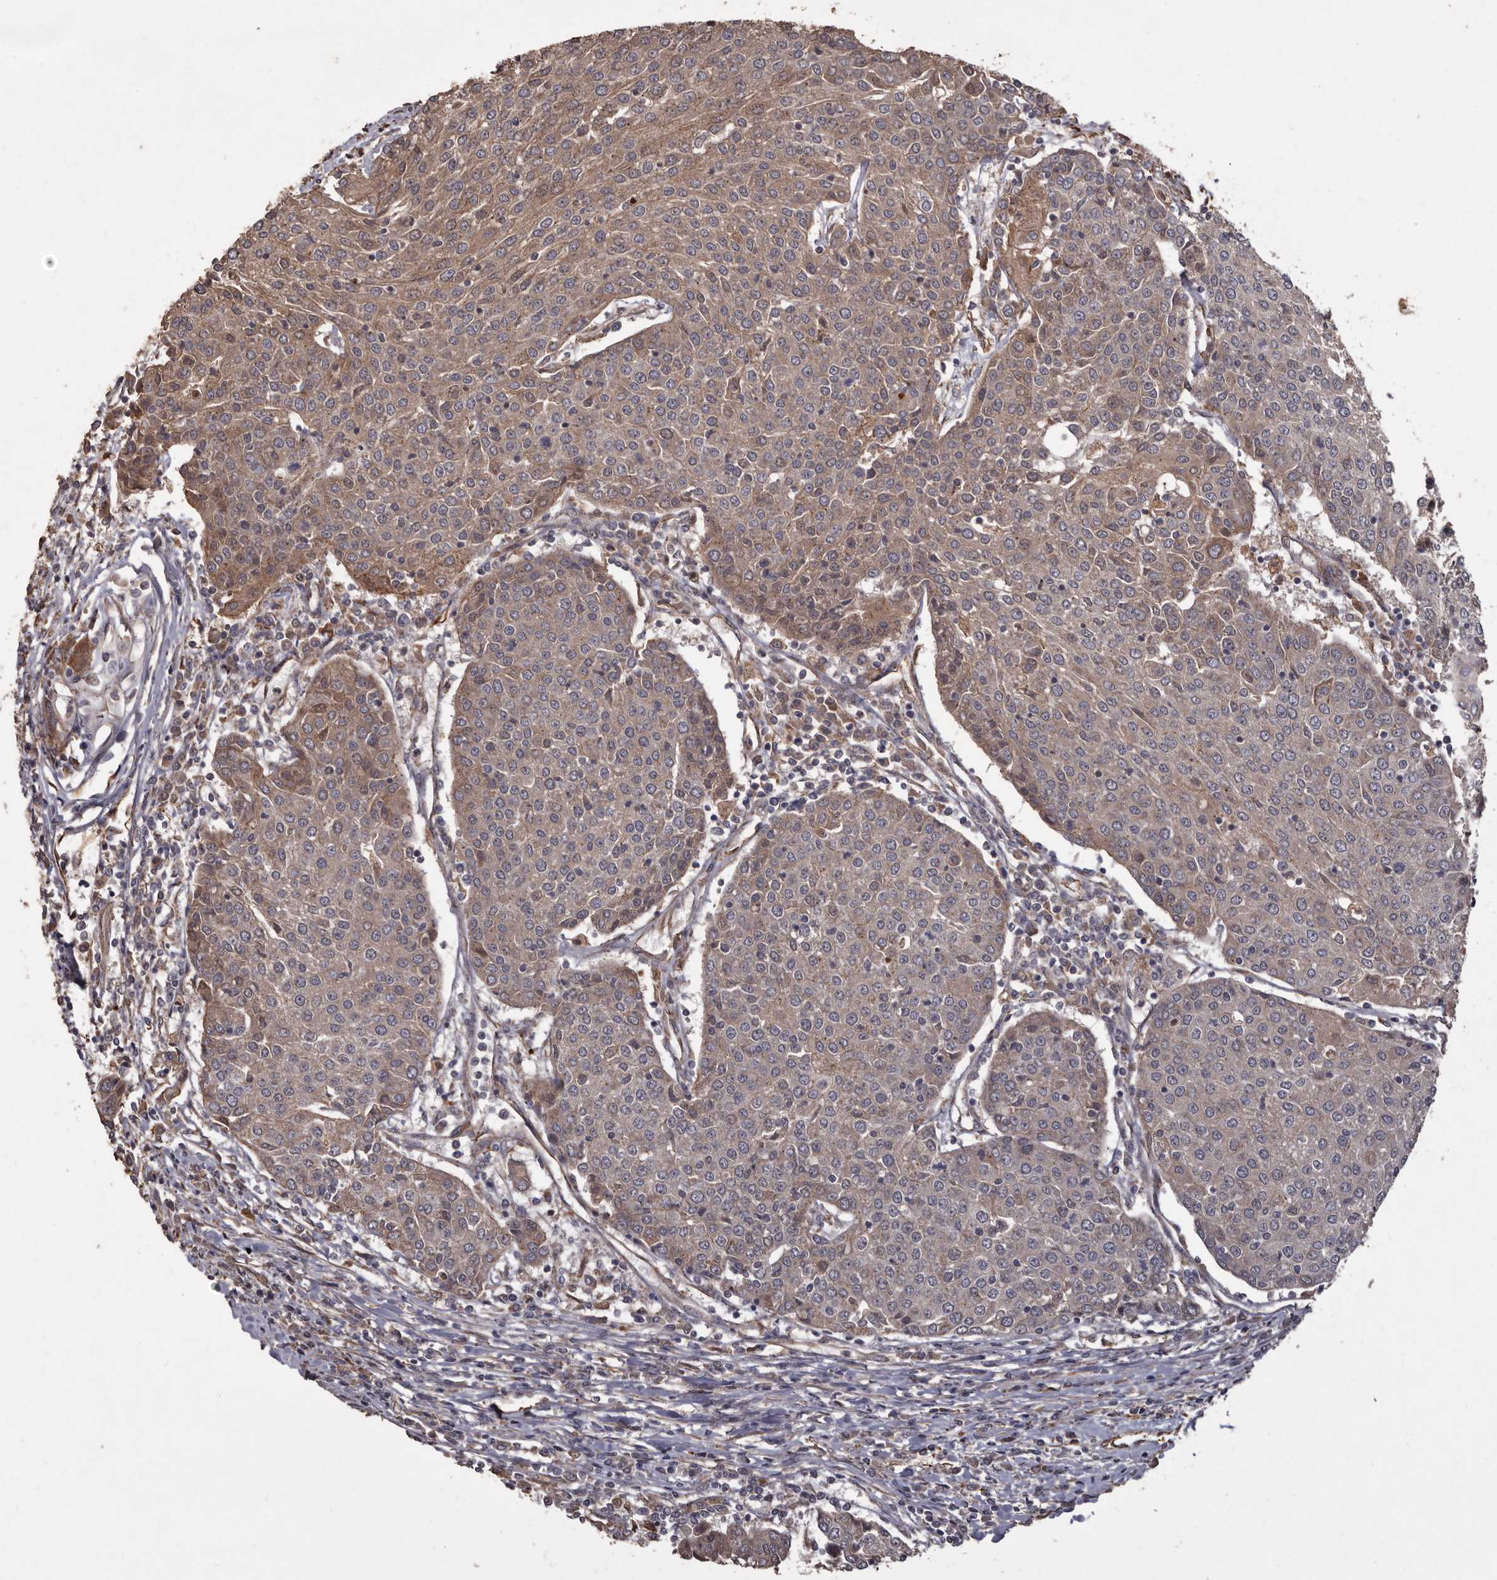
{"staining": {"intensity": "moderate", "quantity": "<25%", "location": "cytoplasmic/membranous"}, "tissue": "urothelial cancer", "cell_type": "Tumor cells", "image_type": "cancer", "snomed": [{"axis": "morphology", "description": "Urothelial carcinoma, High grade"}, {"axis": "topography", "description": "Urinary bladder"}], "caption": "Human urothelial cancer stained with a protein marker demonstrates moderate staining in tumor cells.", "gene": "BRAT1", "patient": {"sex": "female", "age": 85}}